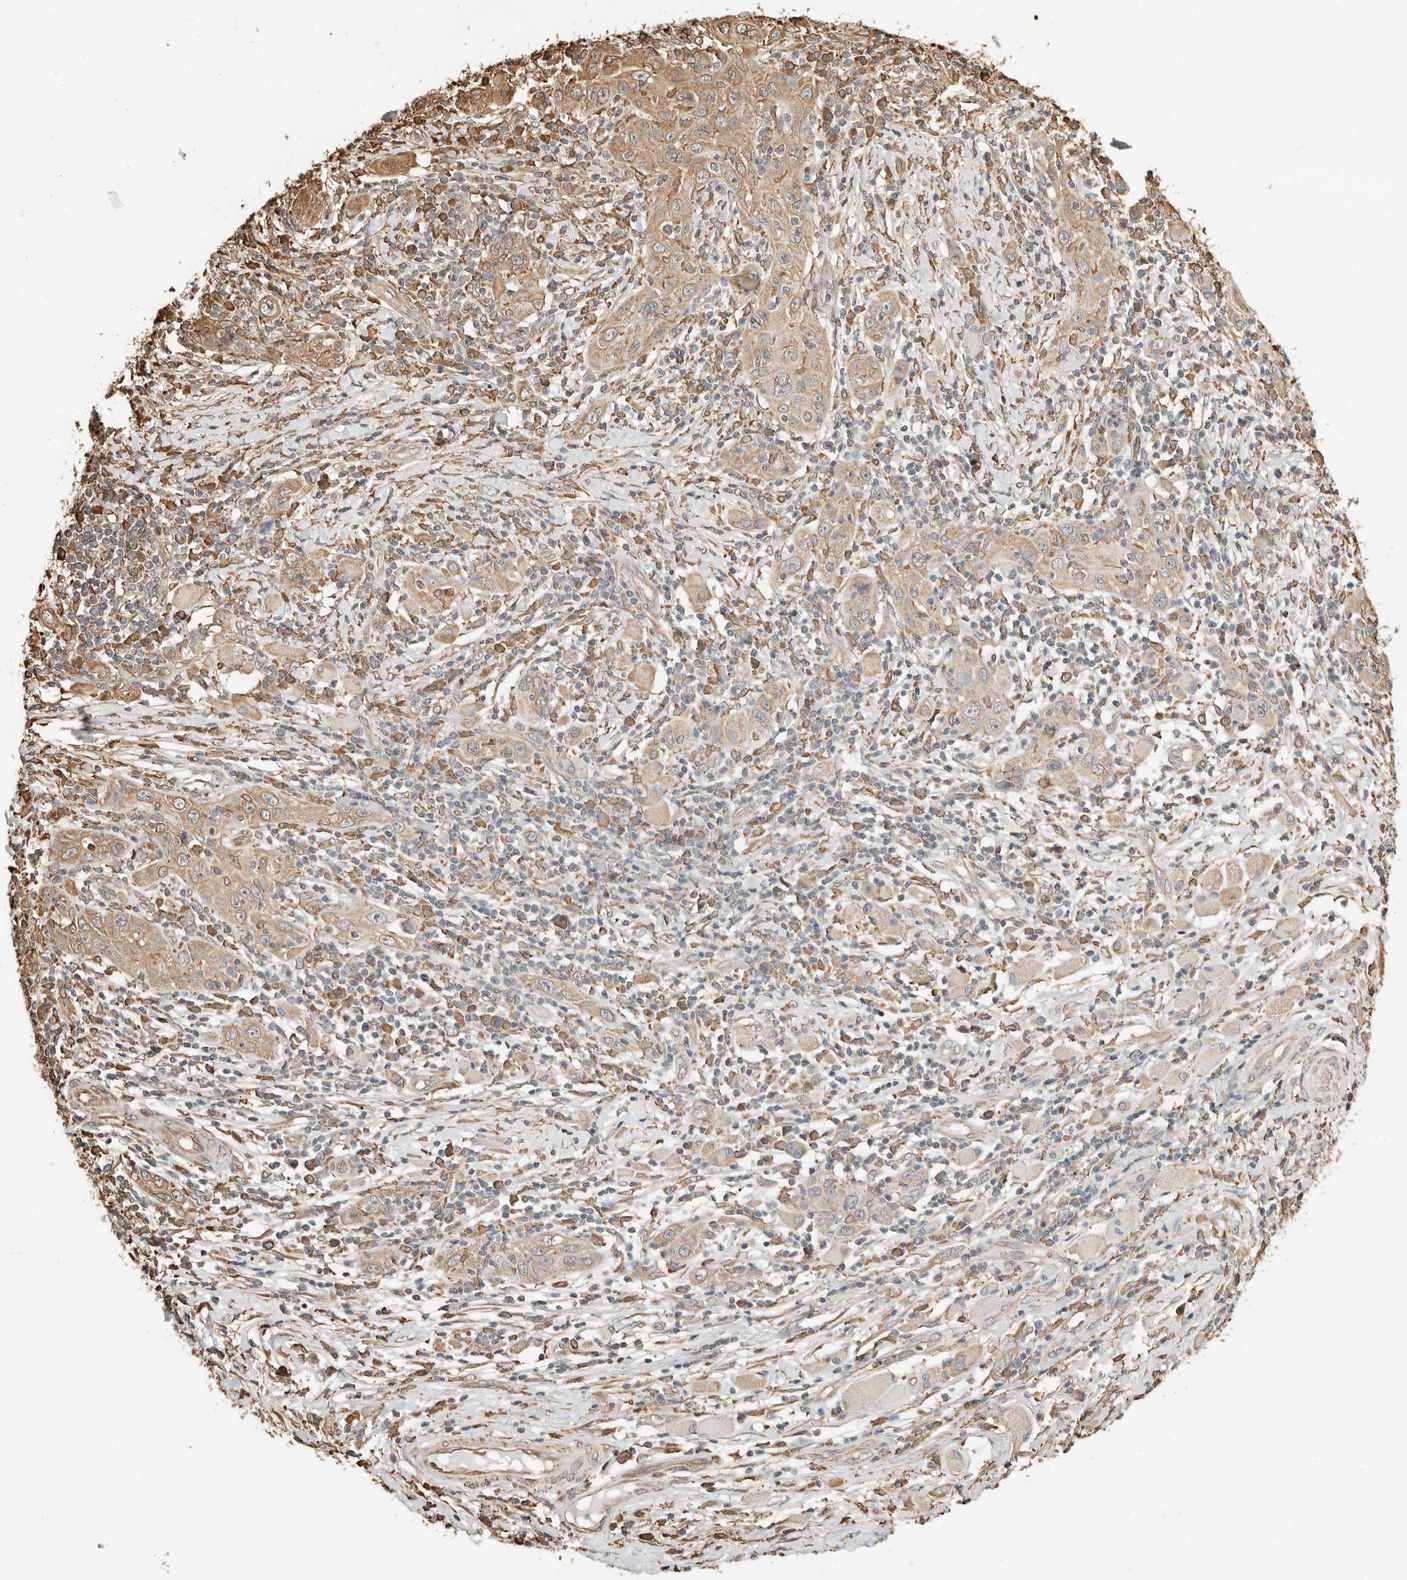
{"staining": {"intensity": "weak", "quantity": ">75%", "location": "cytoplasmic/membranous"}, "tissue": "skin cancer", "cell_type": "Tumor cells", "image_type": "cancer", "snomed": [{"axis": "morphology", "description": "Squamous cell carcinoma, NOS"}, {"axis": "topography", "description": "Skin"}], "caption": "Immunohistochemistry image of neoplastic tissue: skin cancer stained using immunohistochemistry reveals low levels of weak protein expression localized specifically in the cytoplasmic/membranous of tumor cells, appearing as a cytoplasmic/membranous brown color.", "gene": "ARHGEF10L", "patient": {"sex": "female", "age": 88}}